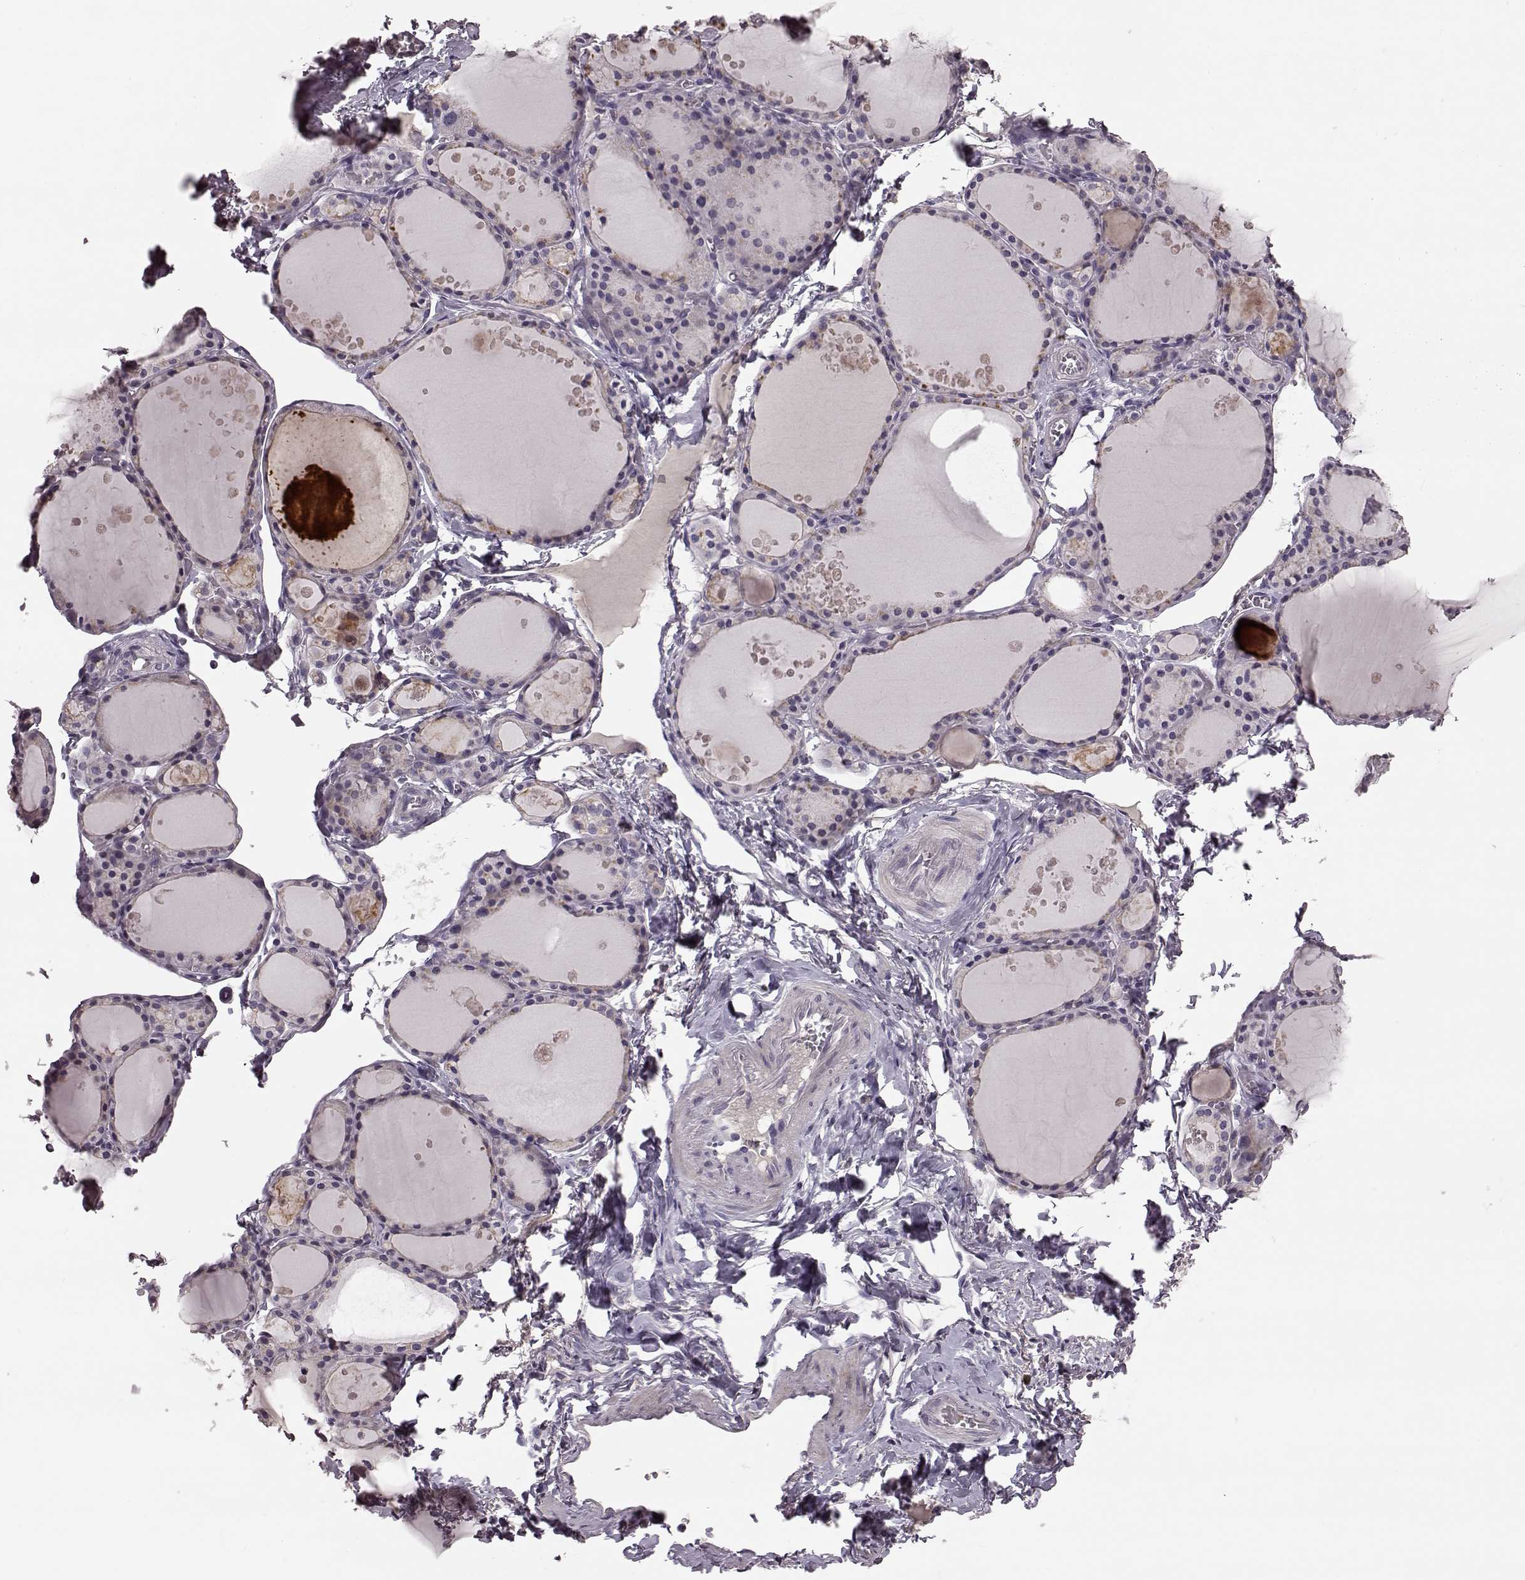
{"staining": {"intensity": "negative", "quantity": "none", "location": "none"}, "tissue": "thyroid gland", "cell_type": "Glandular cells", "image_type": "normal", "snomed": [{"axis": "morphology", "description": "Normal tissue, NOS"}, {"axis": "topography", "description": "Thyroid gland"}], "caption": "An image of thyroid gland stained for a protein shows no brown staining in glandular cells.", "gene": "SLC52A3", "patient": {"sex": "male", "age": 68}}